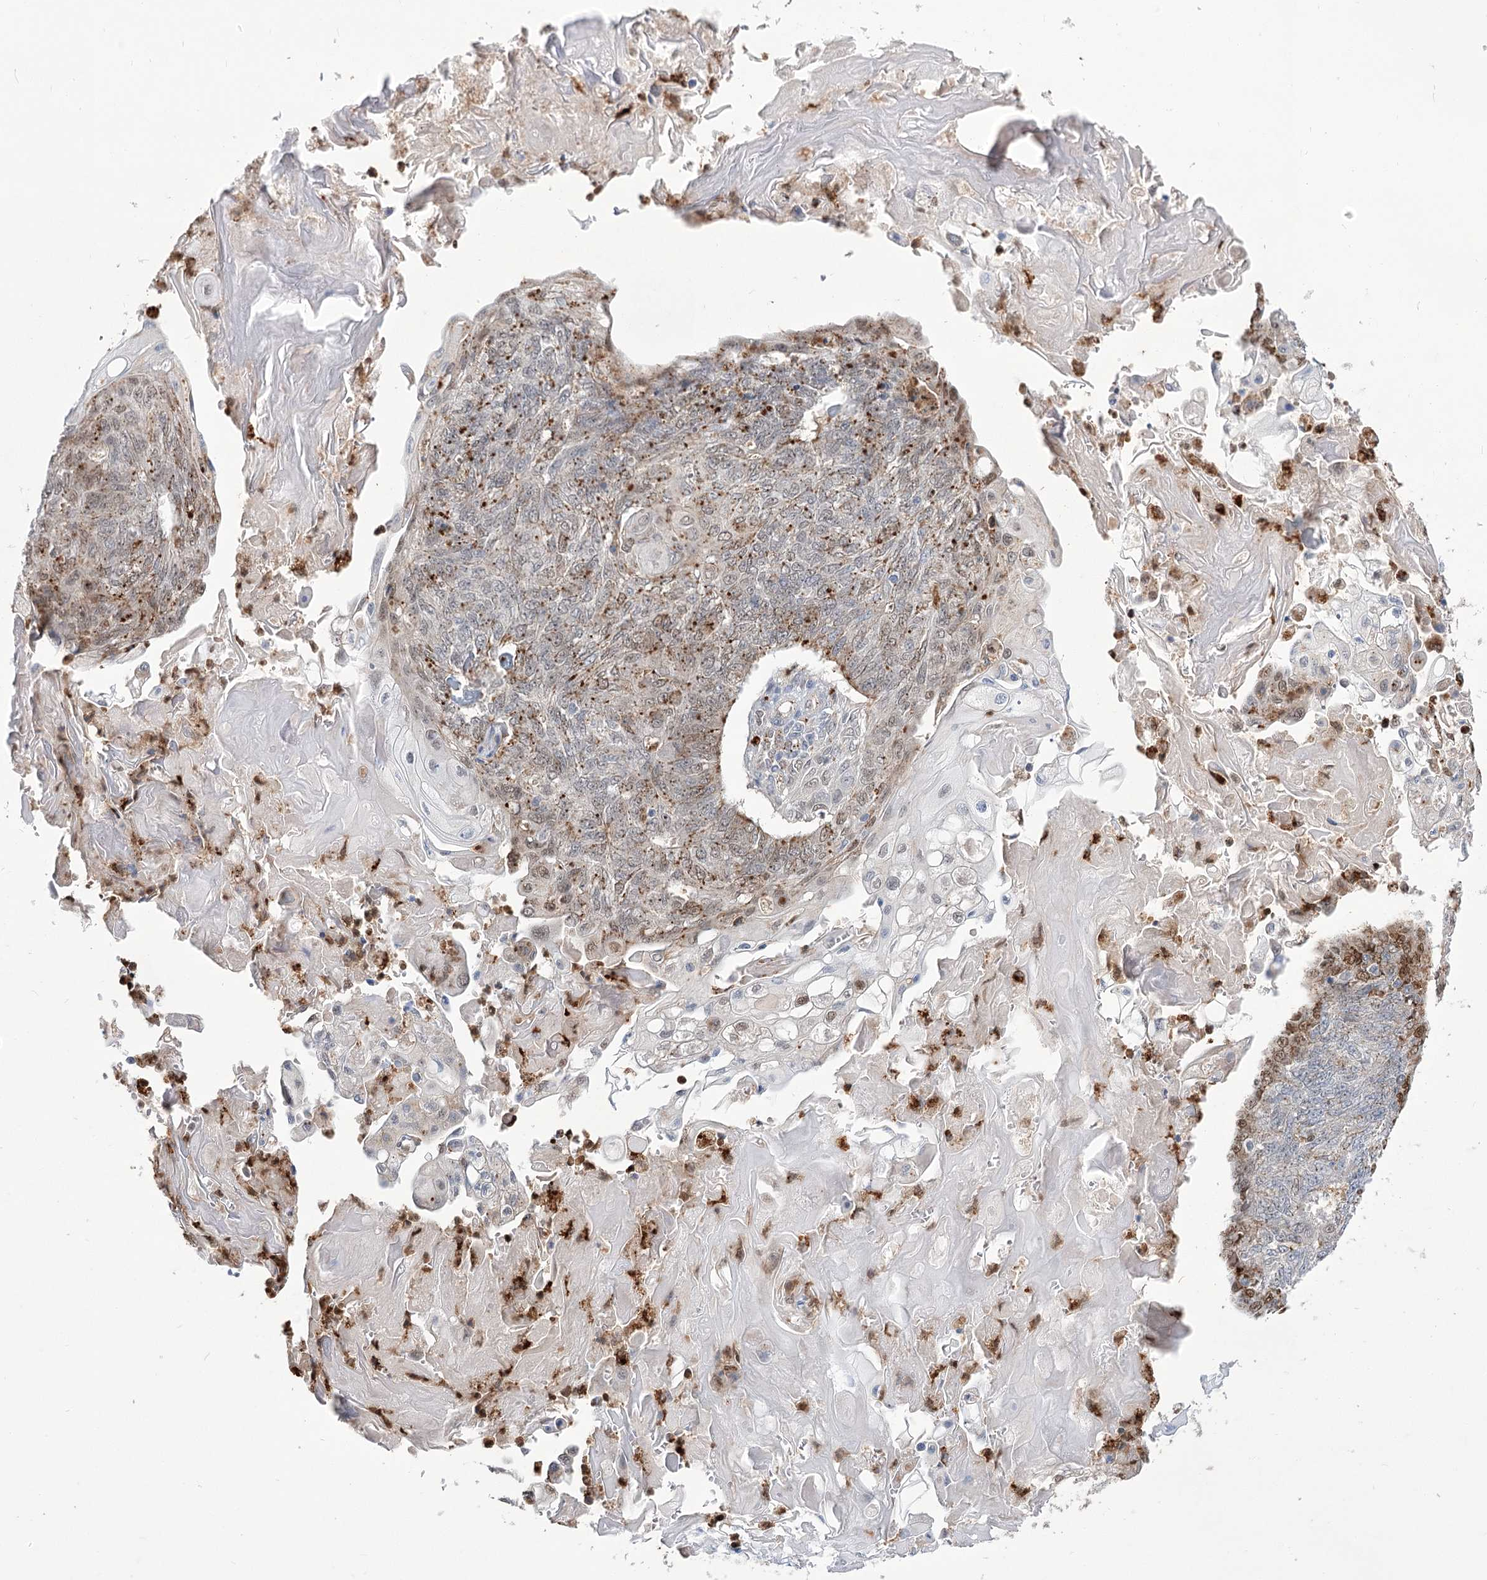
{"staining": {"intensity": "moderate", "quantity": "25%-75%", "location": "cytoplasmic/membranous"}, "tissue": "endometrial cancer", "cell_type": "Tumor cells", "image_type": "cancer", "snomed": [{"axis": "morphology", "description": "Adenocarcinoma, NOS"}, {"axis": "topography", "description": "Endometrium"}], "caption": "A brown stain shows moderate cytoplasmic/membranous expression of a protein in human adenocarcinoma (endometrial) tumor cells.", "gene": "SIAE", "patient": {"sex": "female", "age": 32}}